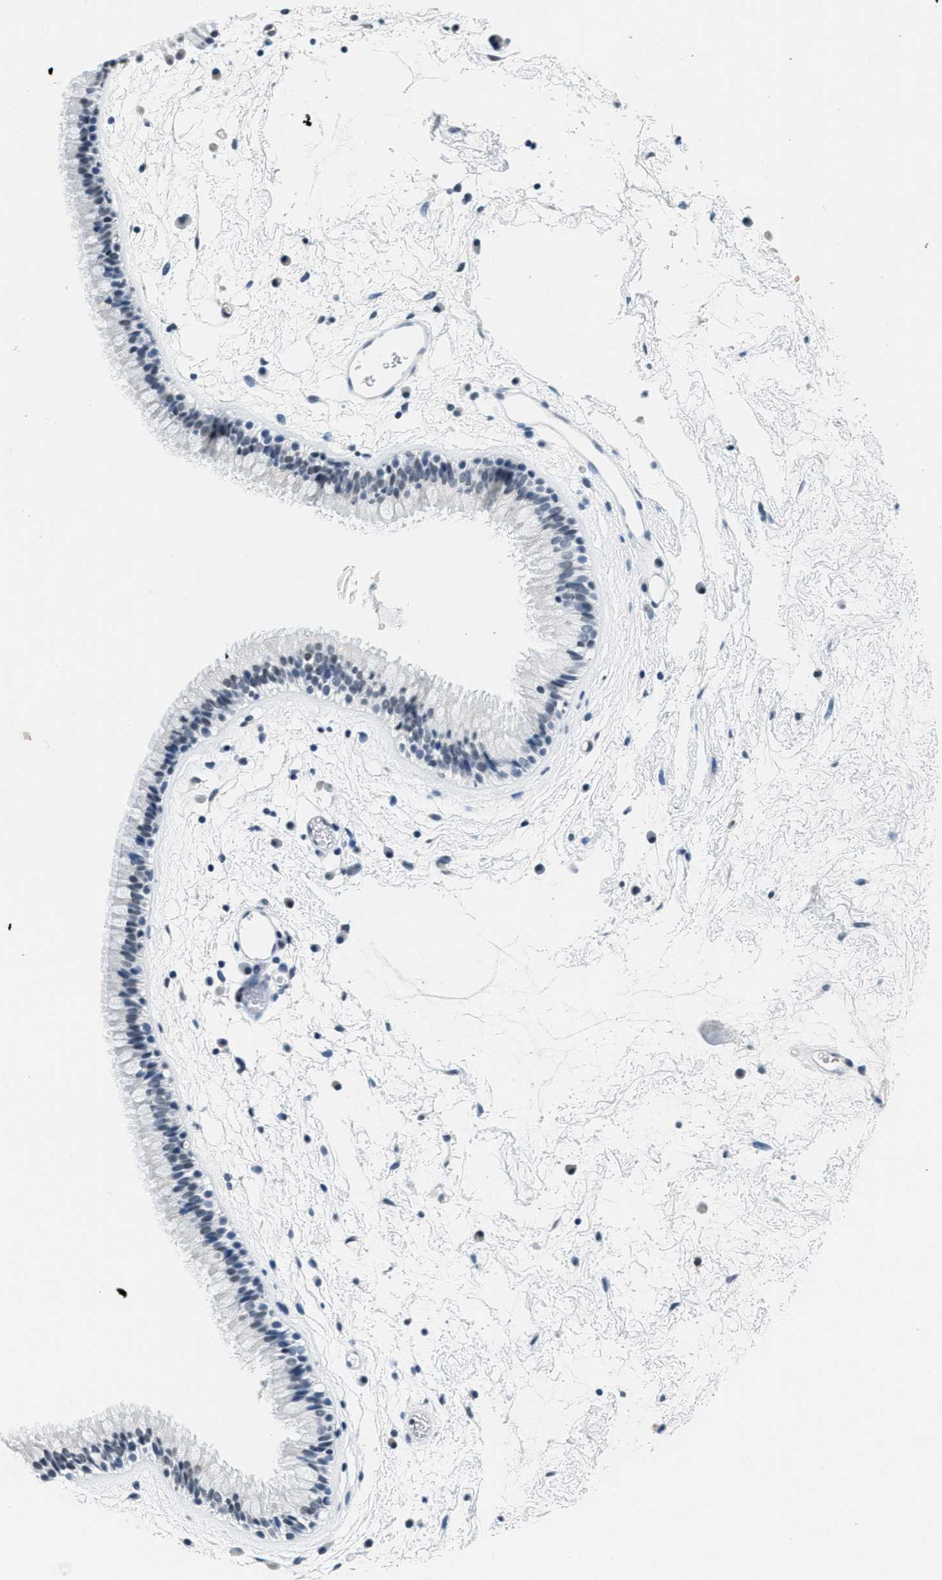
{"staining": {"intensity": "negative", "quantity": "none", "location": "none"}, "tissue": "nasopharynx", "cell_type": "Respiratory epithelial cells", "image_type": "normal", "snomed": [{"axis": "morphology", "description": "Normal tissue, NOS"}, {"axis": "morphology", "description": "Inflammation, NOS"}, {"axis": "topography", "description": "Nasopharynx"}], "caption": "An IHC photomicrograph of normal nasopharynx is shown. There is no staining in respiratory epithelial cells of nasopharynx. The staining is performed using DAB brown chromogen with nuclei counter-stained in using hematoxylin.", "gene": "CA4", "patient": {"sex": "male", "age": 48}}